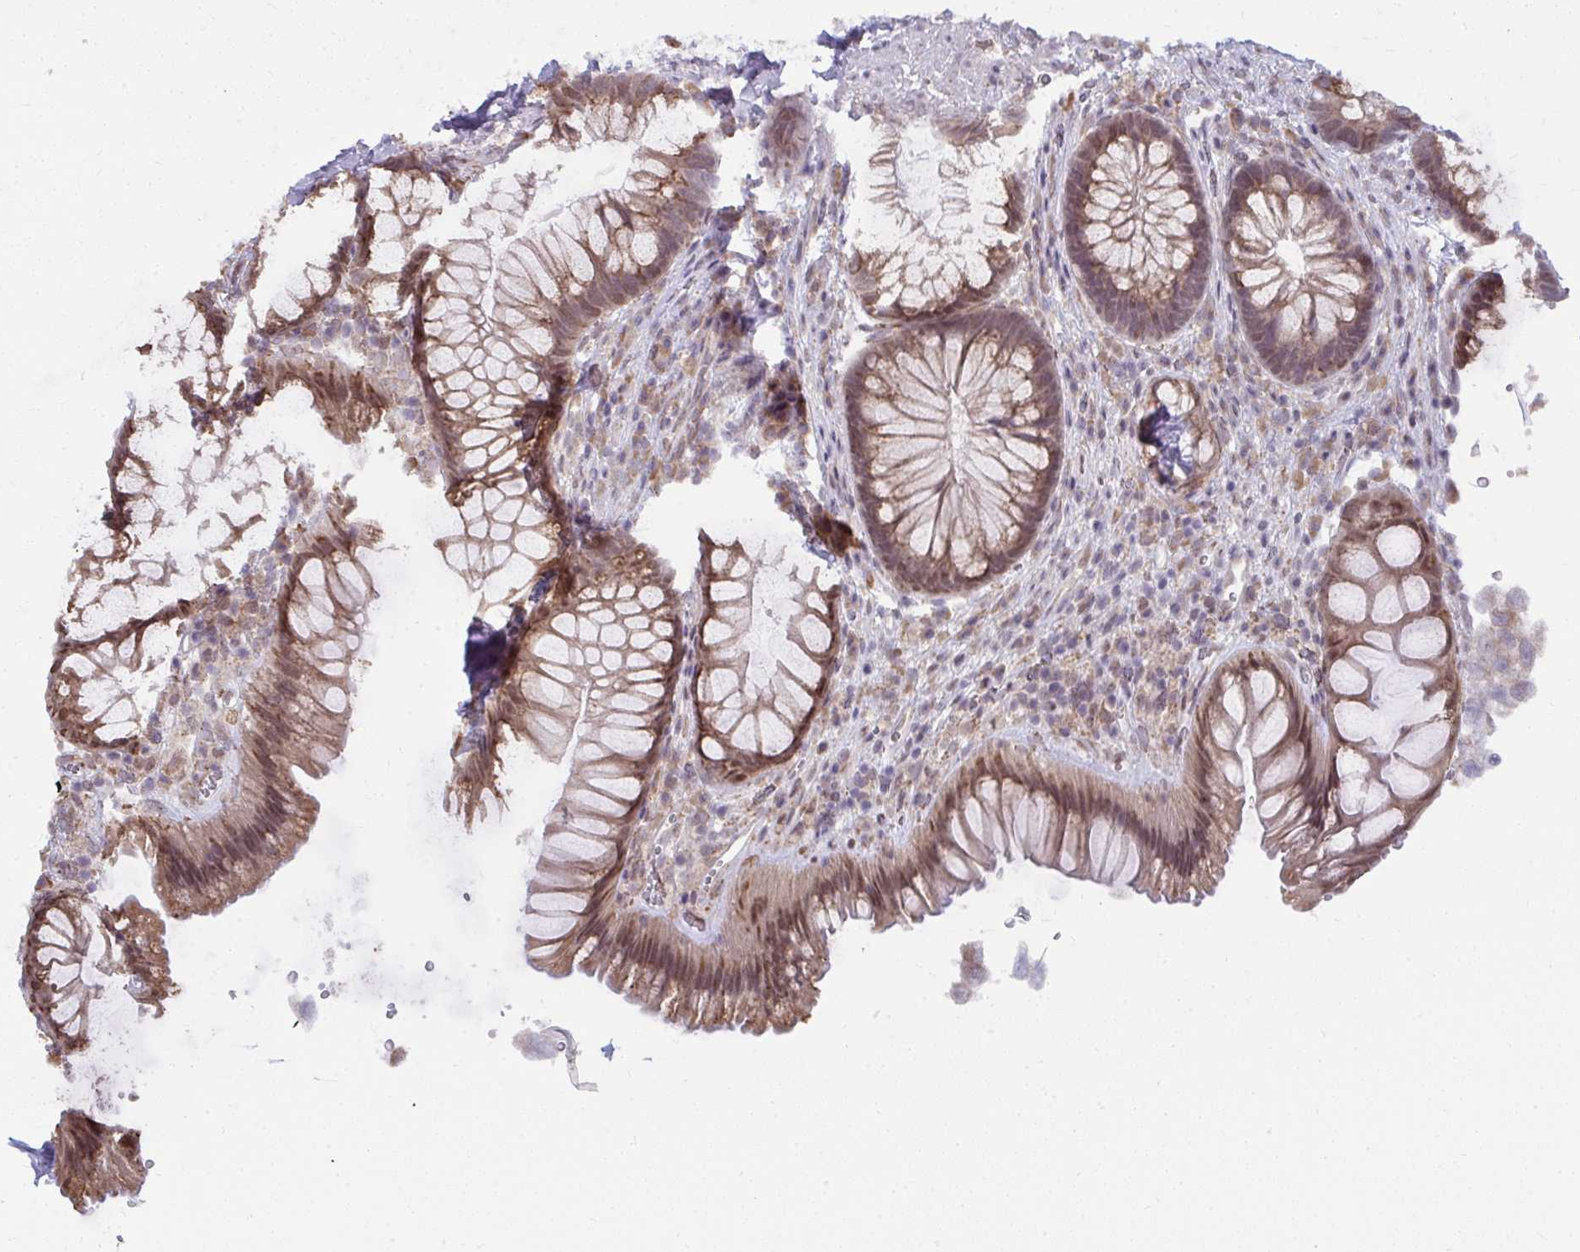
{"staining": {"intensity": "moderate", "quantity": ">75%", "location": "cytoplasmic/membranous,nuclear"}, "tissue": "rectum", "cell_type": "Glandular cells", "image_type": "normal", "snomed": [{"axis": "morphology", "description": "Normal tissue, NOS"}, {"axis": "topography", "description": "Rectum"}], "caption": "This histopathology image shows immunohistochemistry staining of unremarkable human rectum, with medium moderate cytoplasmic/membranous,nuclear staining in about >75% of glandular cells.", "gene": "NMNAT1", "patient": {"sex": "male", "age": 53}}